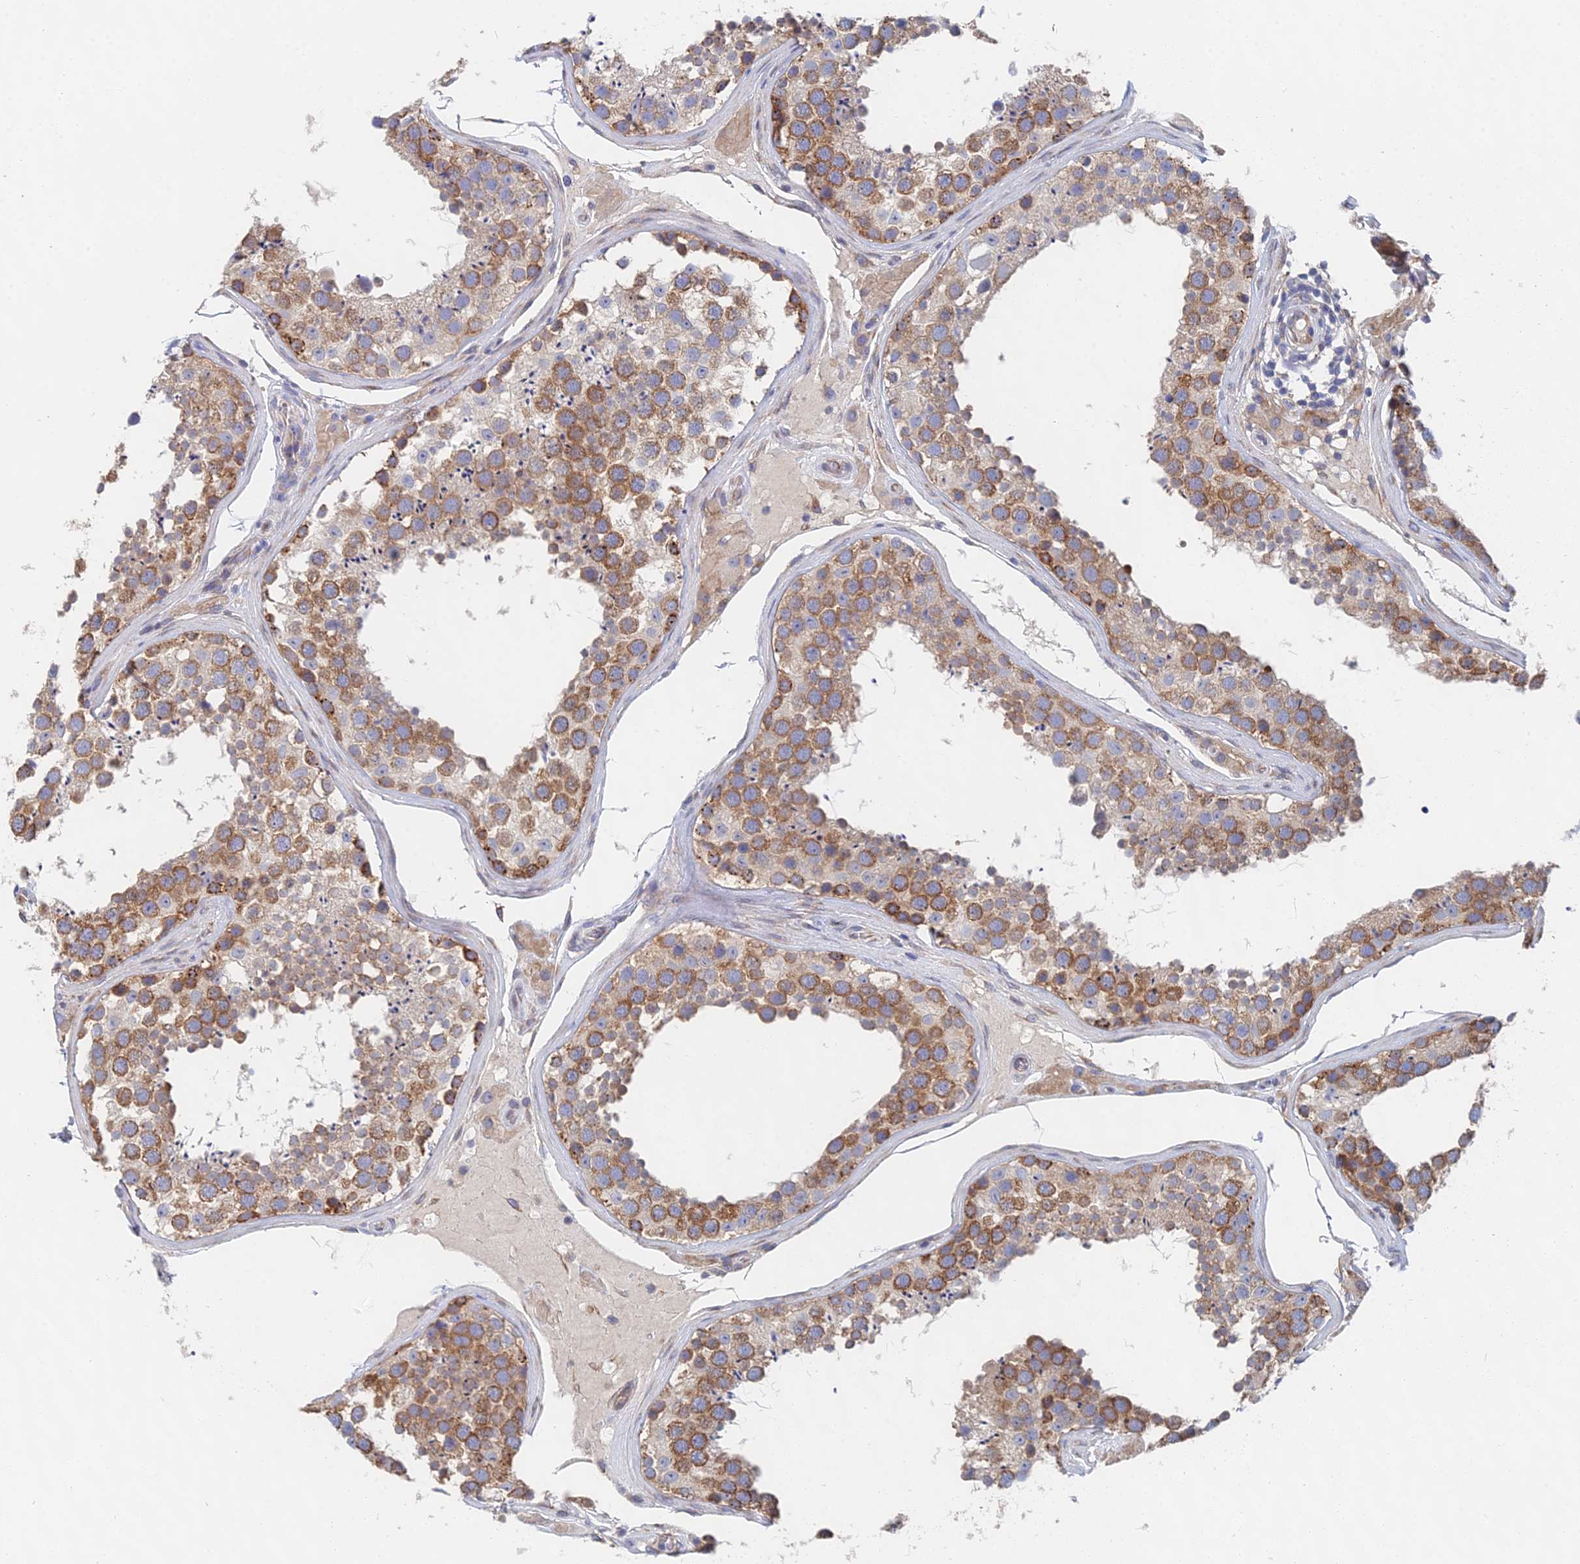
{"staining": {"intensity": "moderate", "quantity": ">75%", "location": "cytoplasmic/membranous"}, "tissue": "testis", "cell_type": "Cells in seminiferous ducts", "image_type": "normal", "snomed": [{"axis": "morphology", "description": "Normal tissue, NOS"}, {"axis": "topography", "description": "Testis"}], "caption": "This is a micrograph of immunohistochemistry staining of benign testis, which shows moderate positivity in the cytoplasmic/membranous of cells in seminiferous ducts.", "gene": "ELOF1", "patient": {"sex": "male", "age": 46}}